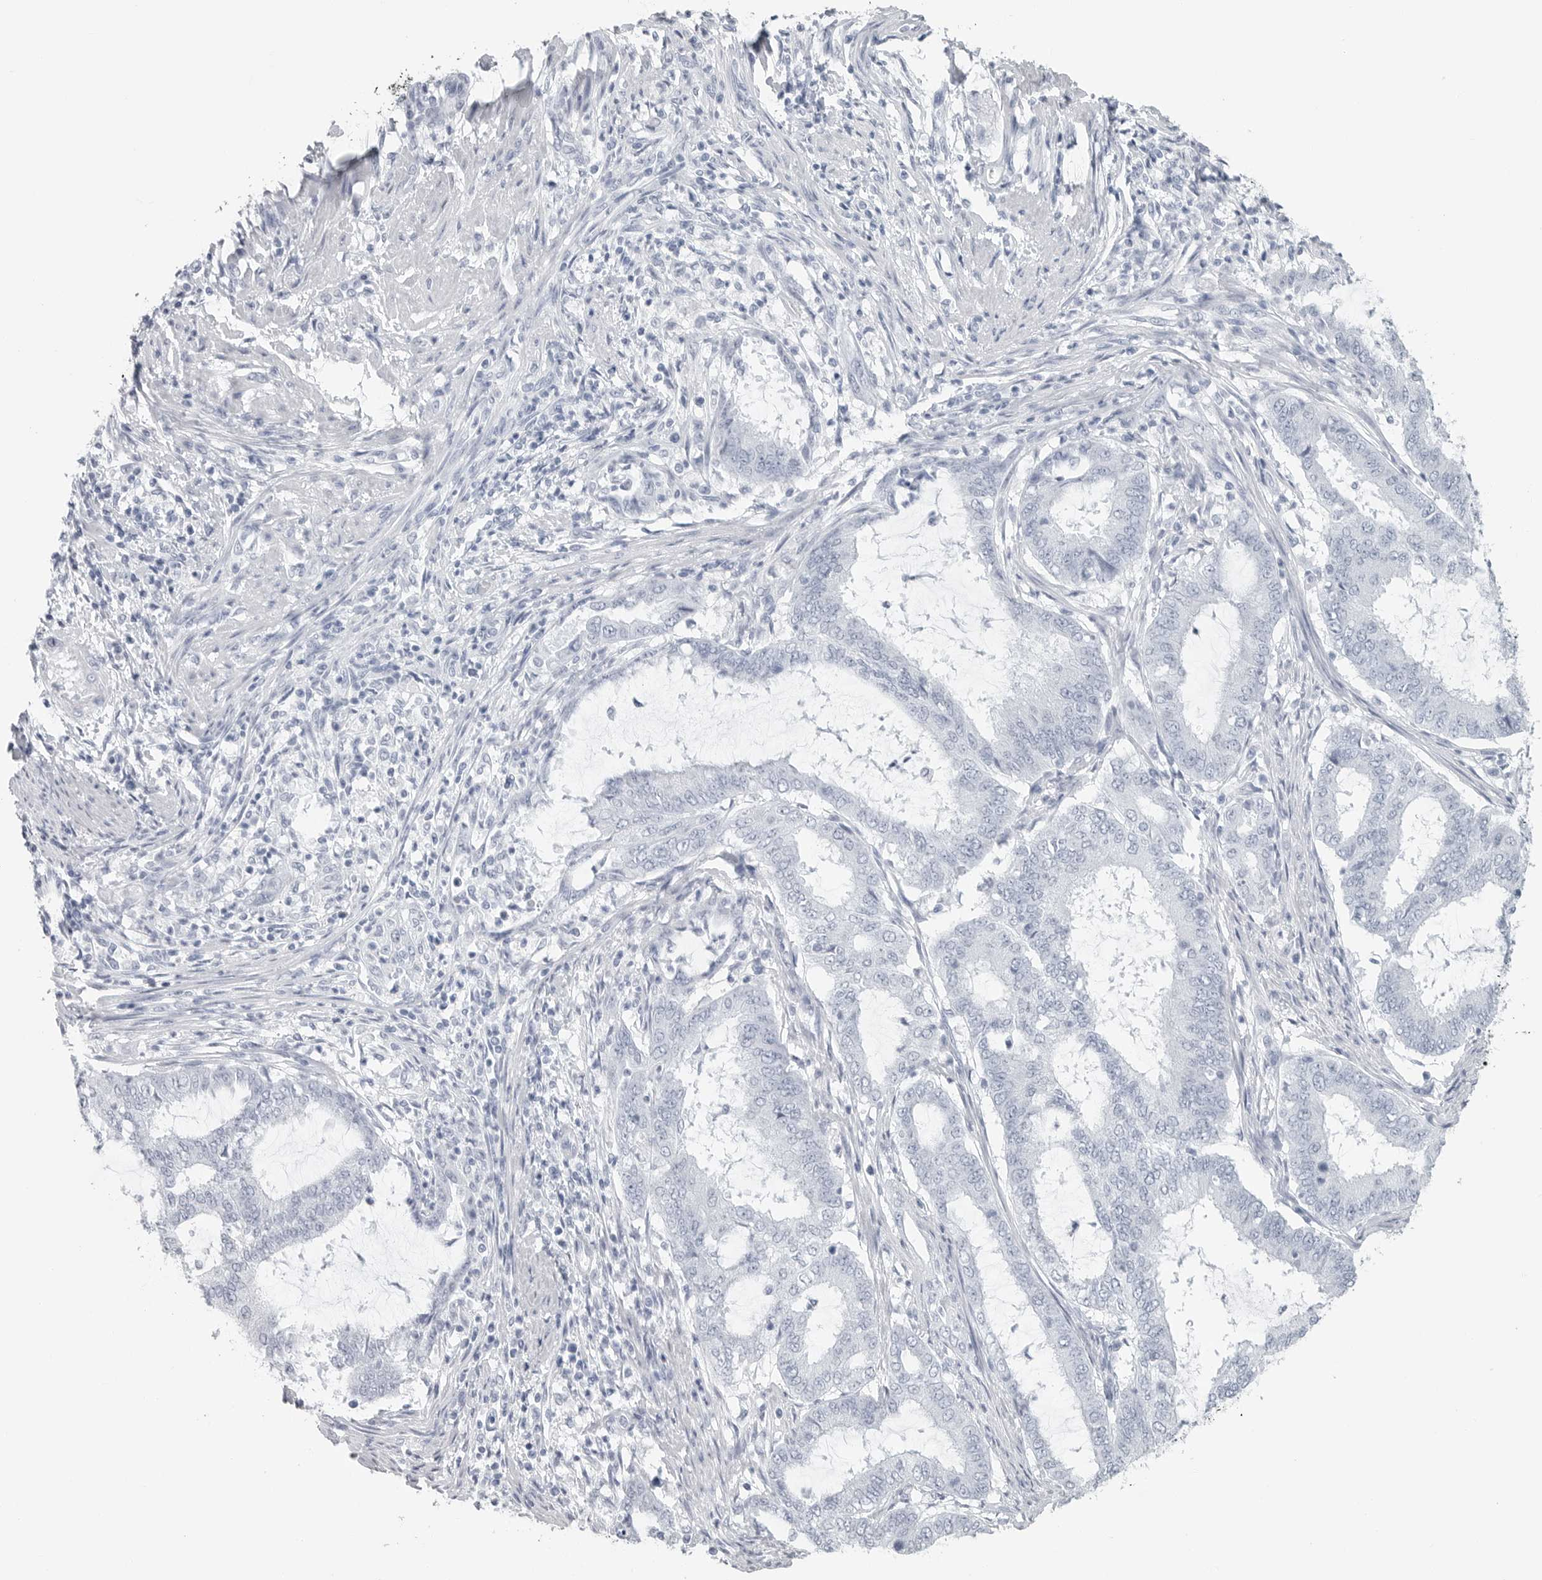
{"staining": {"intensity": "negative", "quantity": "none", "location": "none"}, "tissue": "endometrial cancer", "cell_type": "Tumor cells", "image_type": "cancer", "snomed": [{"axis": "morphology", "description": "Adenocarcinoma, NOS"}, {"axis": "topography", "description": "Endometrium"}], "caption": "Immunohistochemistry (IHC) micrograph of human endometrial cancer stained for a protein (brown), which reveals no positivity in tumor cells.", "gene": "CSH1", "patient": {"sex": "female", "age": 51}}